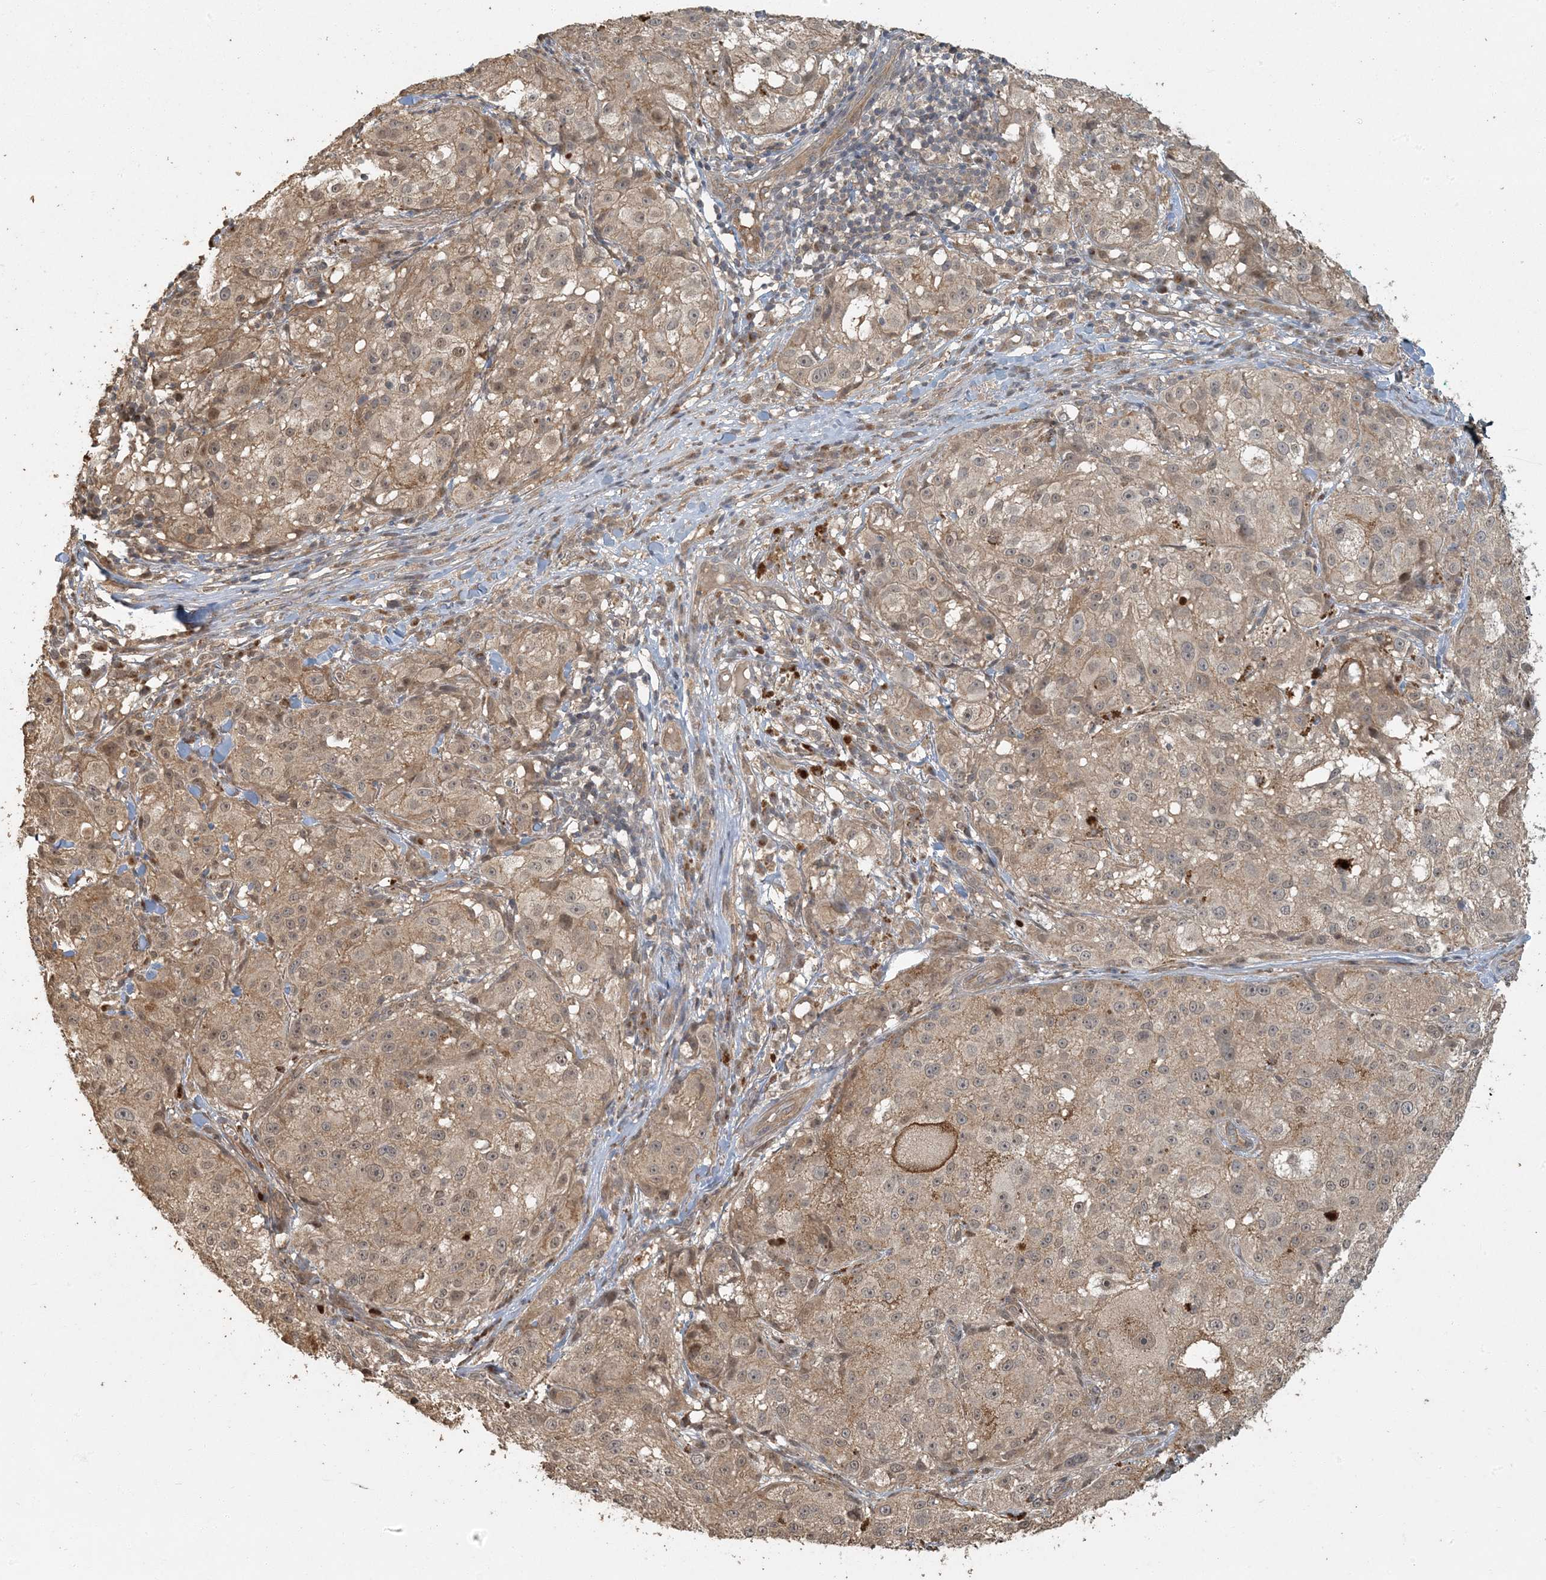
{"staining": {"intensity": "weak", "quantity": "25%-75%", "location": "cytoplasmic/membranous"}, "tissue": "melanoma", "cell_type": "Tumor cells", "image_type": "cancer", "snomed": [{"axis": "morphology", "description": "Necrosis, NOS"}, {"axis": "morphology", "description": "Malignant melanoma, NOS"}, {"axis": "topography", "description": "Skin"}], "caption": "Weak cytoplasmic/membranous staining for a protein is seen in about 25%-75% of tumor cells of melanoma using IHC.", "gene": "AK9", "patient": {"sex": "female", "age": 87}}